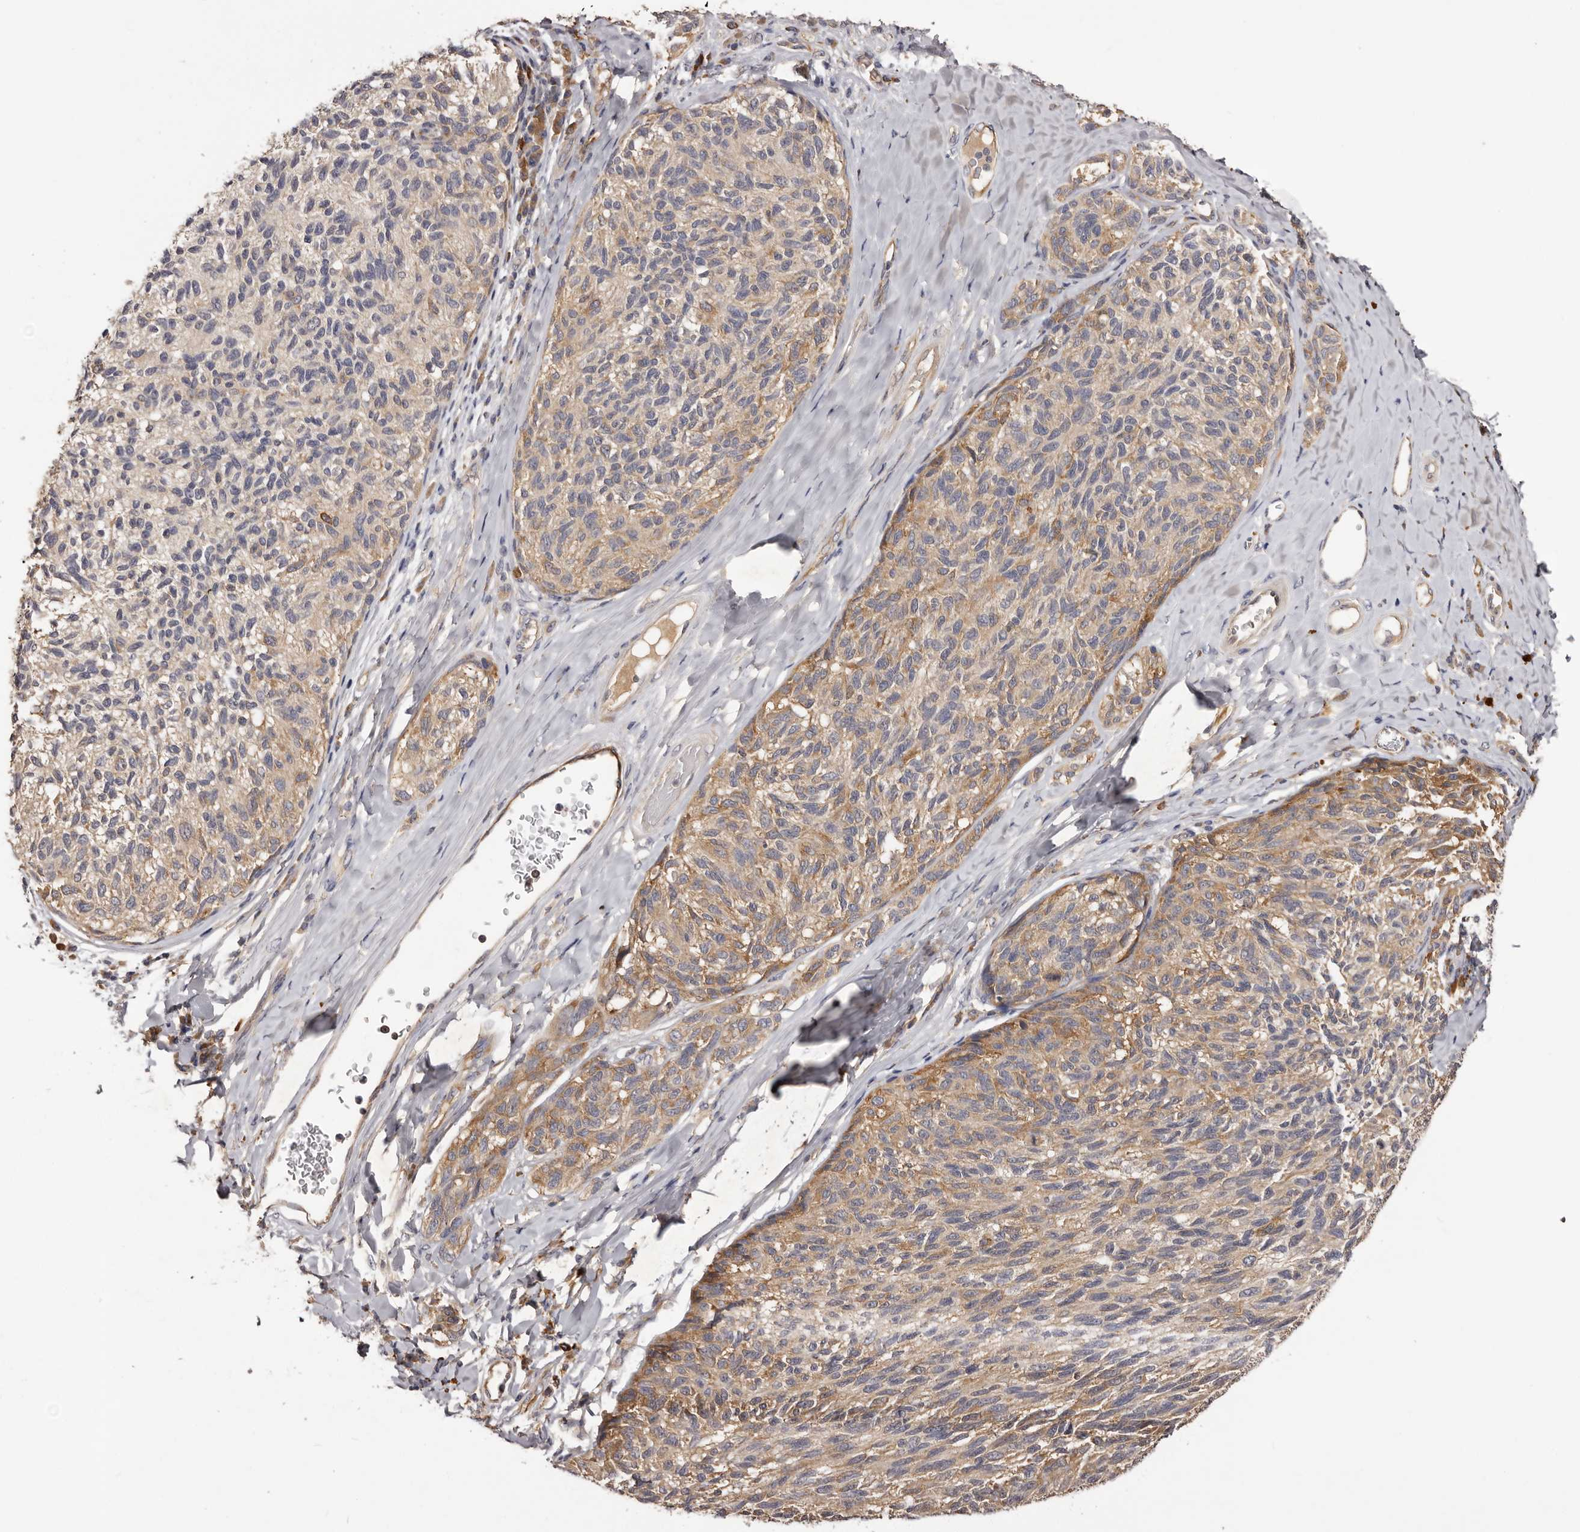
{"staining": {"intensity": "moderate", "quantity": ">75%", "location": "cytoplasmic/membranous"}, "tissue": "melanoma", "cell_type": "Tumor cells", "image_type": "cancer", "snomed": [{"axis": "morphology", "description": "Malignant melanoma, NOS"}, {"axis": "topography", "description": "Skin"}], "caption": "Protein staining reveals moderate cytoplasmic/membranous expression in approximately >75% of tumor cells in melanoma. (IHC, brightfield microscopy, high magnification).", "gene": "LTV1", "patient": {"sex": "female", "age": 73}}